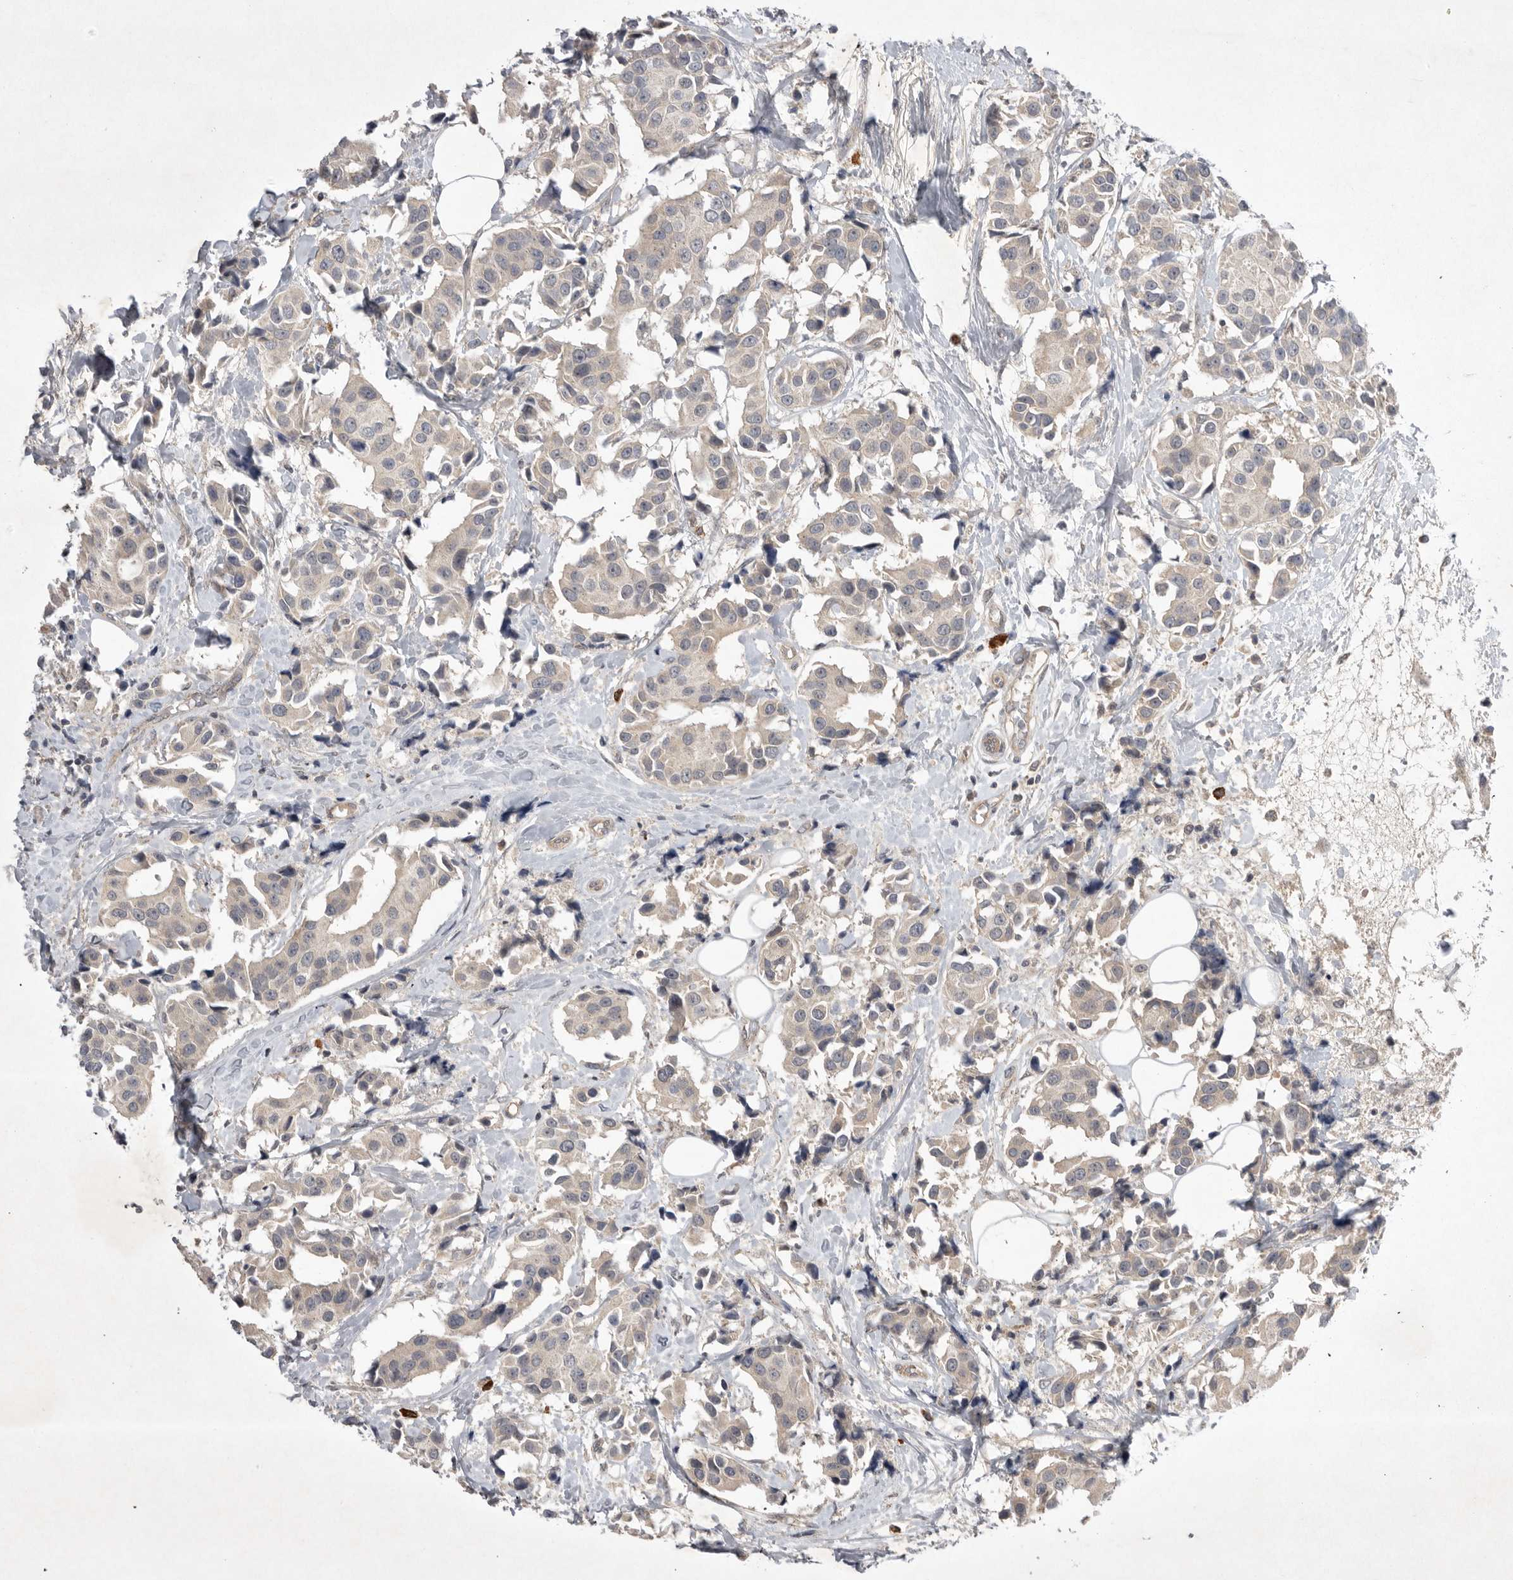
{"staining": {"intensity": "negative", "quantity": "none", "location": "none"}, "tissue": "breast cancer", "cell_type": "Tumor cells", "image_type": "cancer", "snomed": [{"axis": "morphology", "description": "Normal tissue, NOS"}, {"axis": "morphology", "description": "Duct carcinoma"}, {"axis": "topography", "description": "Breast"}], "caption": "This is an immunohistochemistry photomicrograph of intraductal carcinoma (breast). There is no expression in tumor cells.", "gene": "NRCAM", "patient": {"sex": "female", "age": 39}}